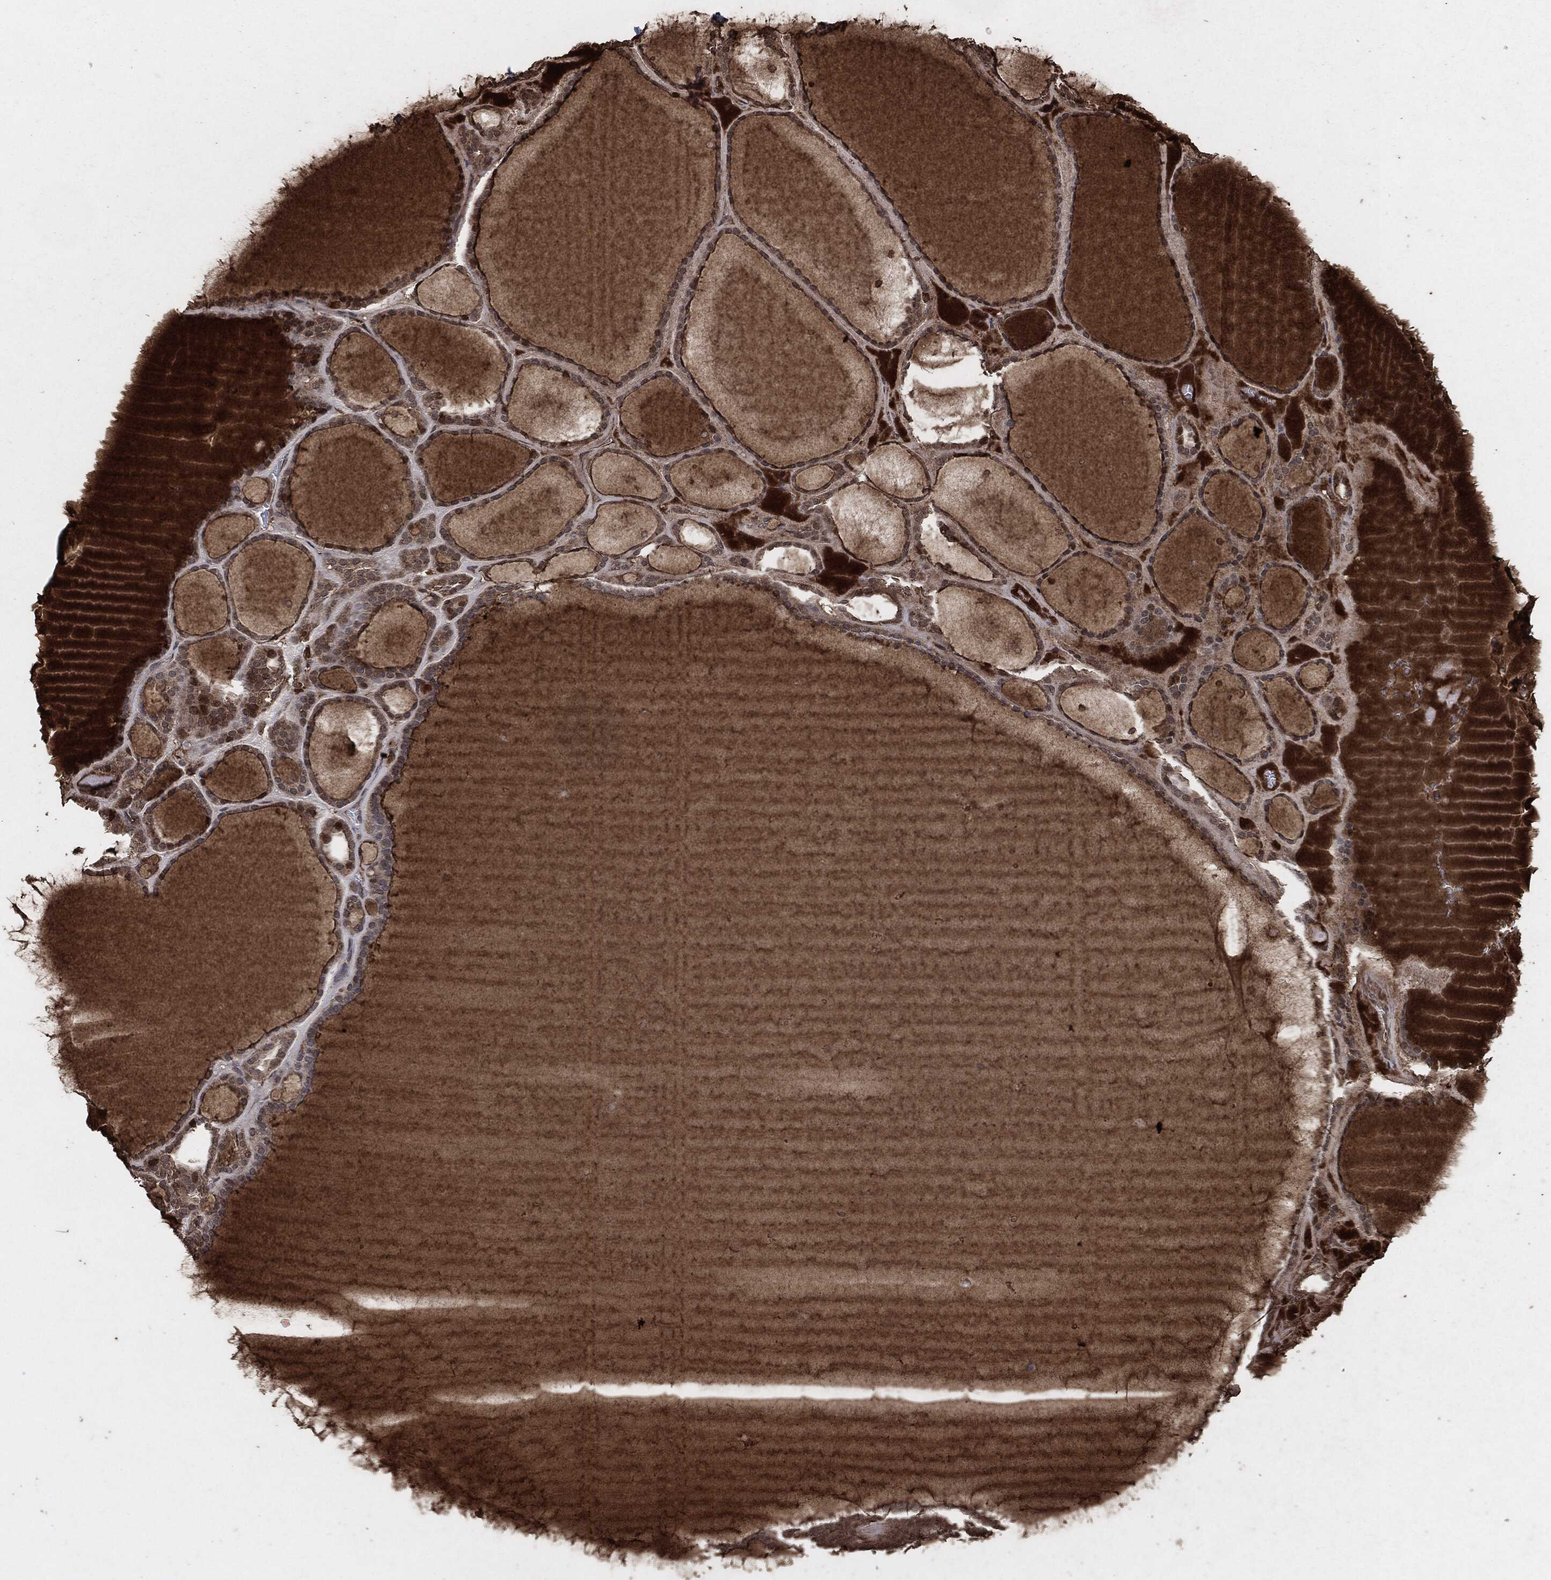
{"staining": {"intensity": "strong", "quantity": "25%-75%", "location": "cytoplasmic/membranous"}, "tissue": "thyroid gland", "cell_type": "Glandular cells", "image_type": "normal", "snomed": [{"axis": "morphology", "description": "Normal tissue, NOS"}, {"axis": "topography", "description": "Thyroid gland"}], "caption": "The micrograph displays immunohistochemical staining of benign thyroid gland. There is strong cytoplasmic/membranous staining is seen in approximately 25%-75% of glandular cells. (DAB (3,3'-diaminobenzidine) IHC with brightfield microscopy, high magnification).", "gene": "EGFR", "patient": {"sex": "male", "age": 63}}